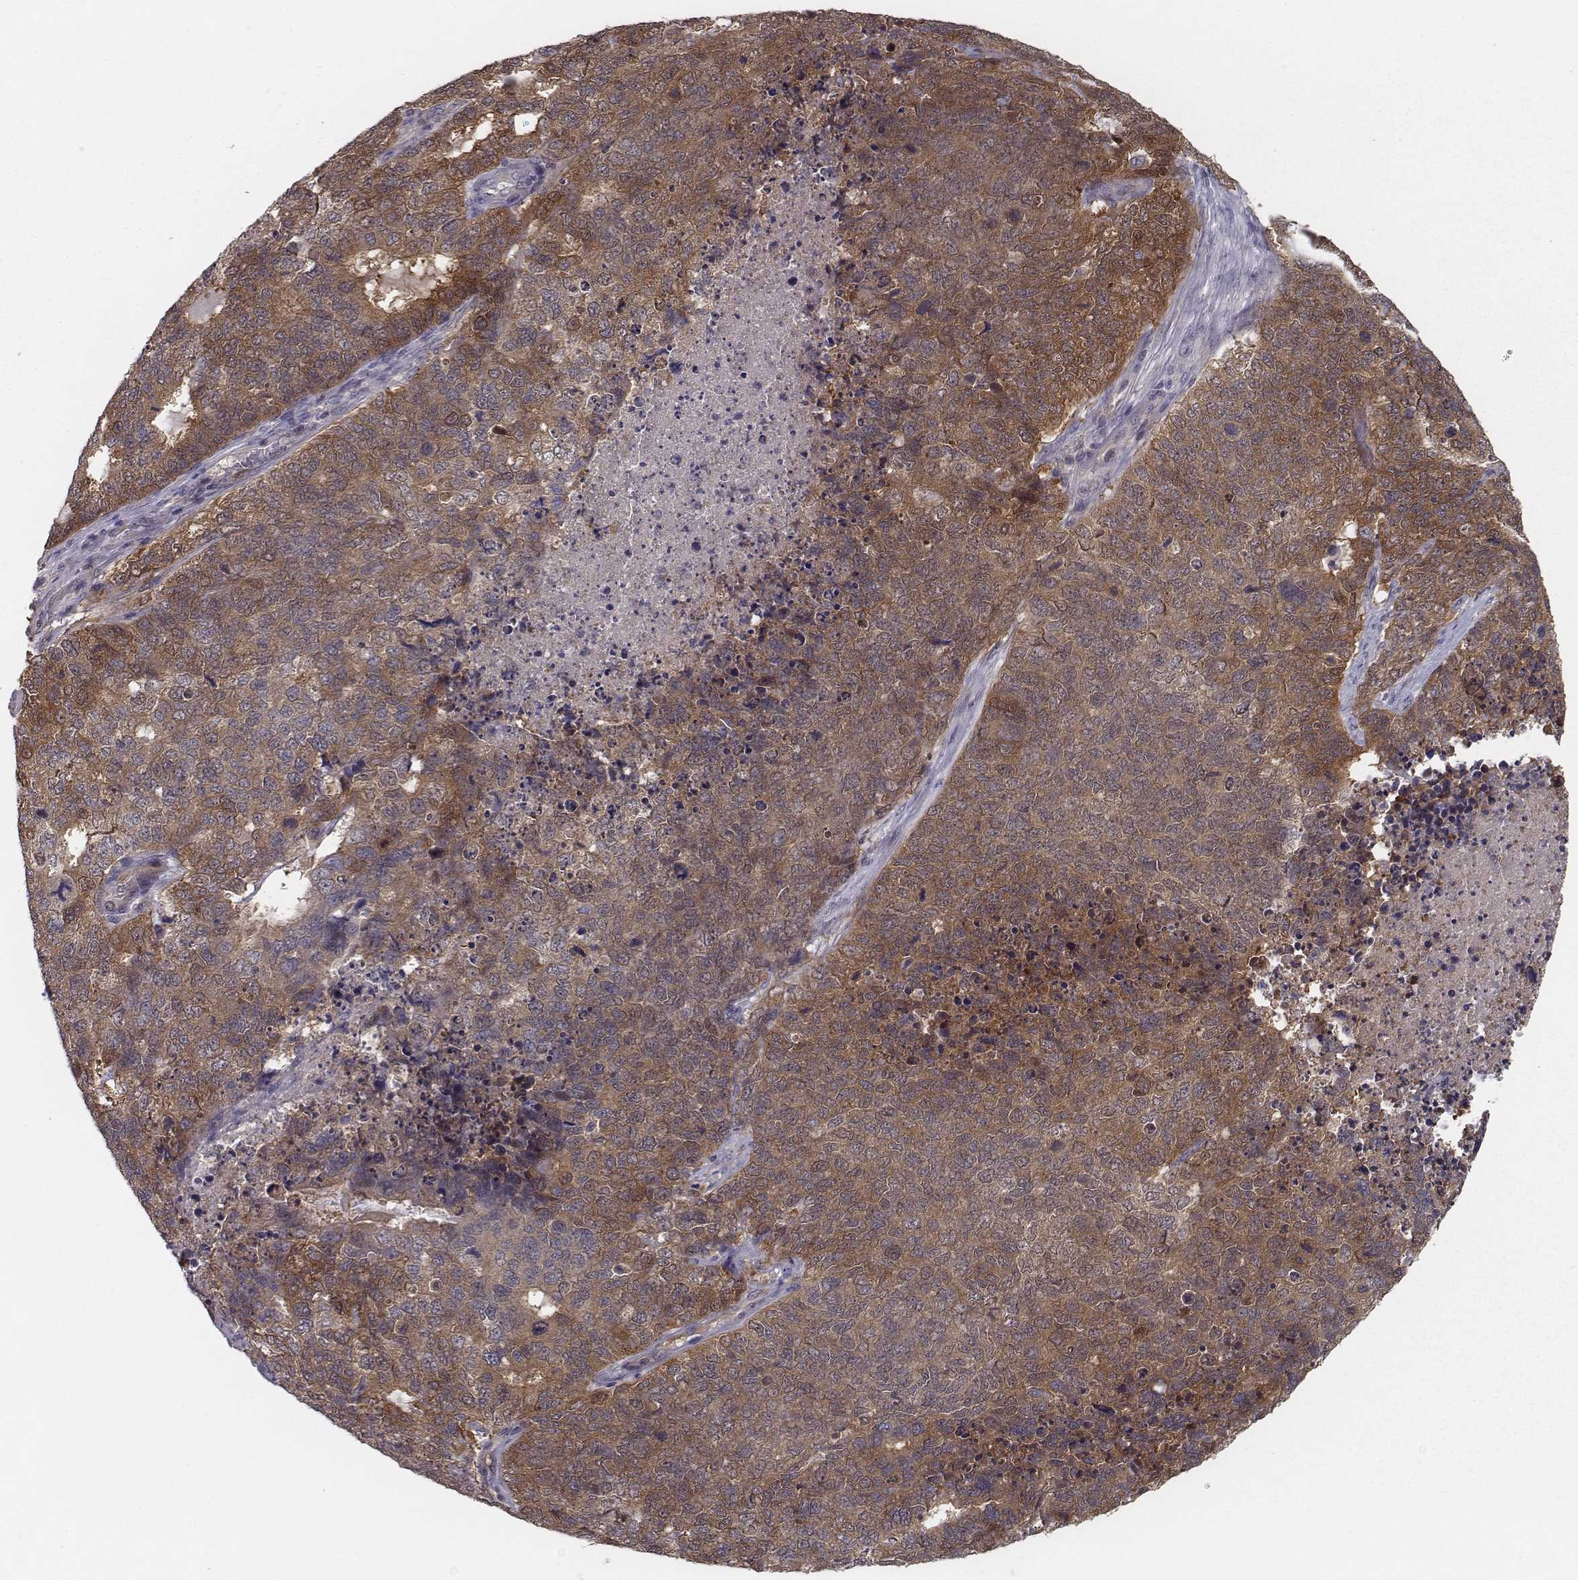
{"staining": {"intensity": "moderate", "quantity": ">75%", "location": "cytoplasmic/membranous"}, "tissue": "cervical cancer", "cell_type": "Tumor cells", "image_type": "cancer", "snomed": [{"axis": "morphology", "description": "Squamous cell carcinoma, NOS"}, {"axis": "topography", "description": "Cervix"}], "caption": "Squamous cell carcinoma (cervical) tissue shows moderate cytoplasmic/membranous positivity in about >75% of tumor cells, visualized by immunohistochemistry. The protein of interest is shown in brown color, while the nuclei are stained blue.", "gene": "ISYNA1", "patient": {"sex": "female", "age": 63}}